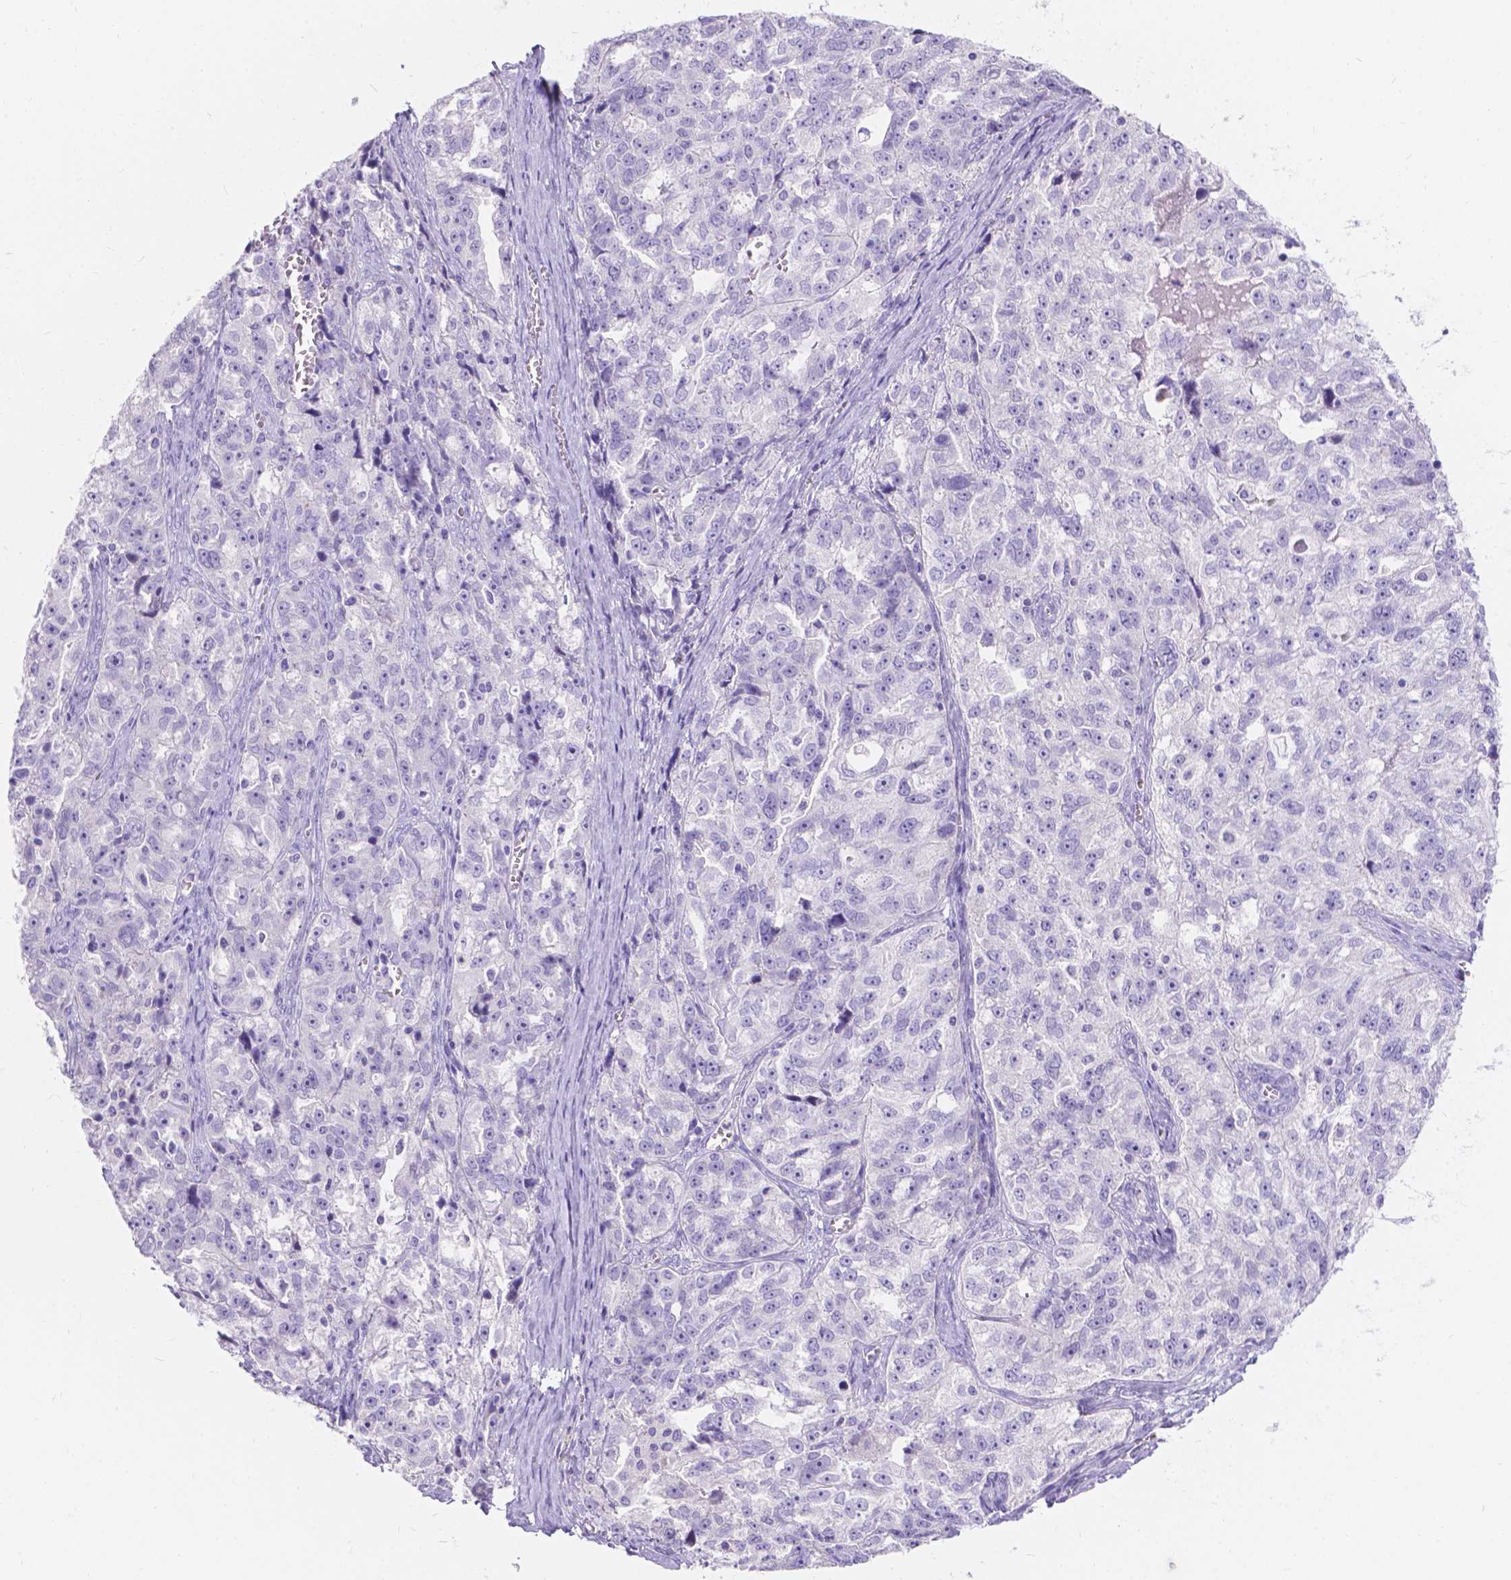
{"staining": {"intensity": "negative", "quantity": "none", "location": "none"}, "tissue": "ovarian cancer", "cell_type": "Tumor cells", "image_type": "cancer", "snomed": [{"axis": "morphology", "description": "Cystadenocarcinoma, serous, NOS"}, {"axis": "topography", "description": "Ovary"}], "caption": "A photomicrograph of human ovarian cancer (serous cystadenocarcinoma) is negative for staining in tumor cells. (DAB immunohistochemistry visualized using brightfield microscopy, high magnification).", "gene": "GNRHR", "patient": {"sex": "female", "age": 51}}